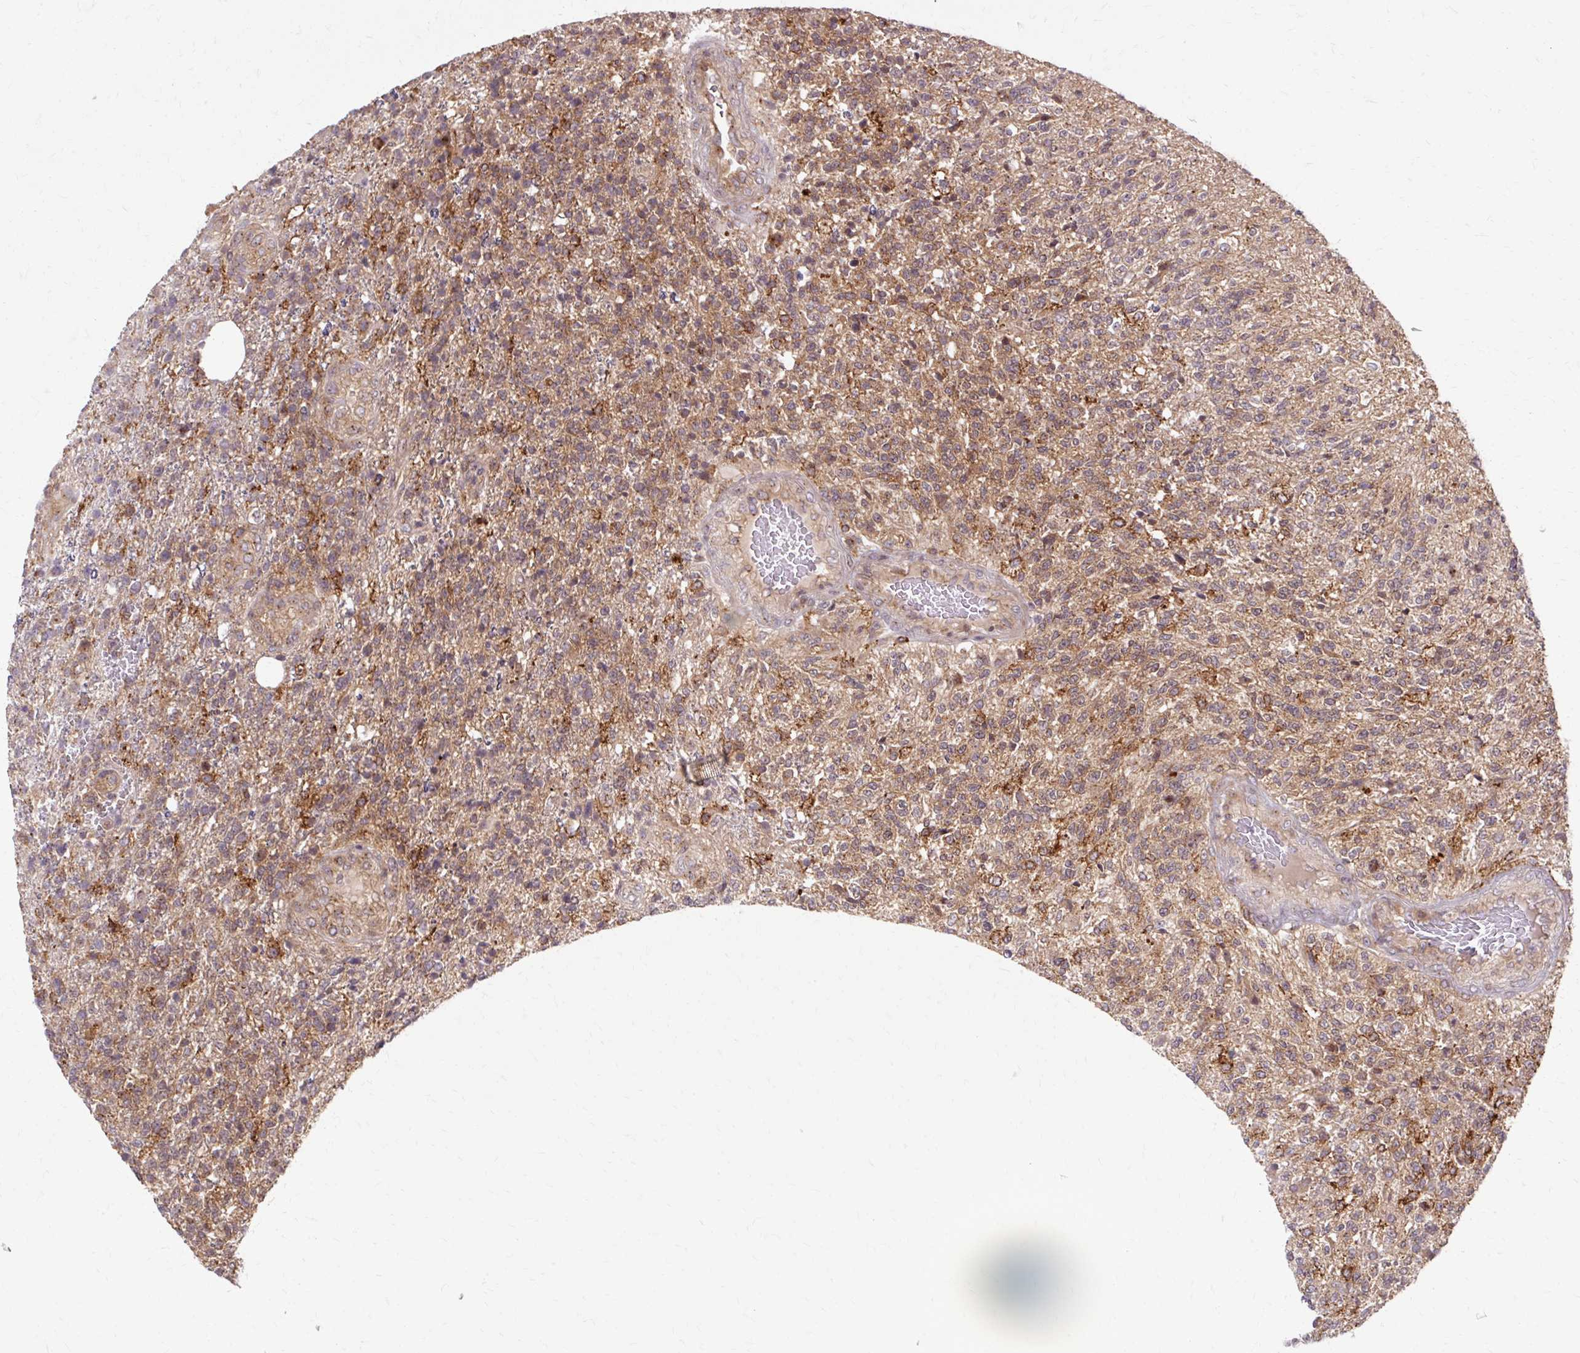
{"staining": {"intensity": "moderate", "quantity": ">75%", "location": "cytoplasmic/membranous"}, "tissue": "glioma", "cell_type": "Tumor cells", "image_type": "cancer", "snomed": [{"axis": "morphology", "description": "Glioma, malignant, High grade"}, {"axis": "topography", "description": "Brain"}], "caption": "Immunohistochemical staining of high-grade glioma (malignant) exhibits medium levels of moderate cytoplasmic/membranous protein positivity in about >75% of tumor cells. (Stains: DAB in brown, nuclei in blue, Microscopy: brightfield microscopy at high magnification).", "gene": "MZT2B", "patient": {"sex": "male", "age": 56}}